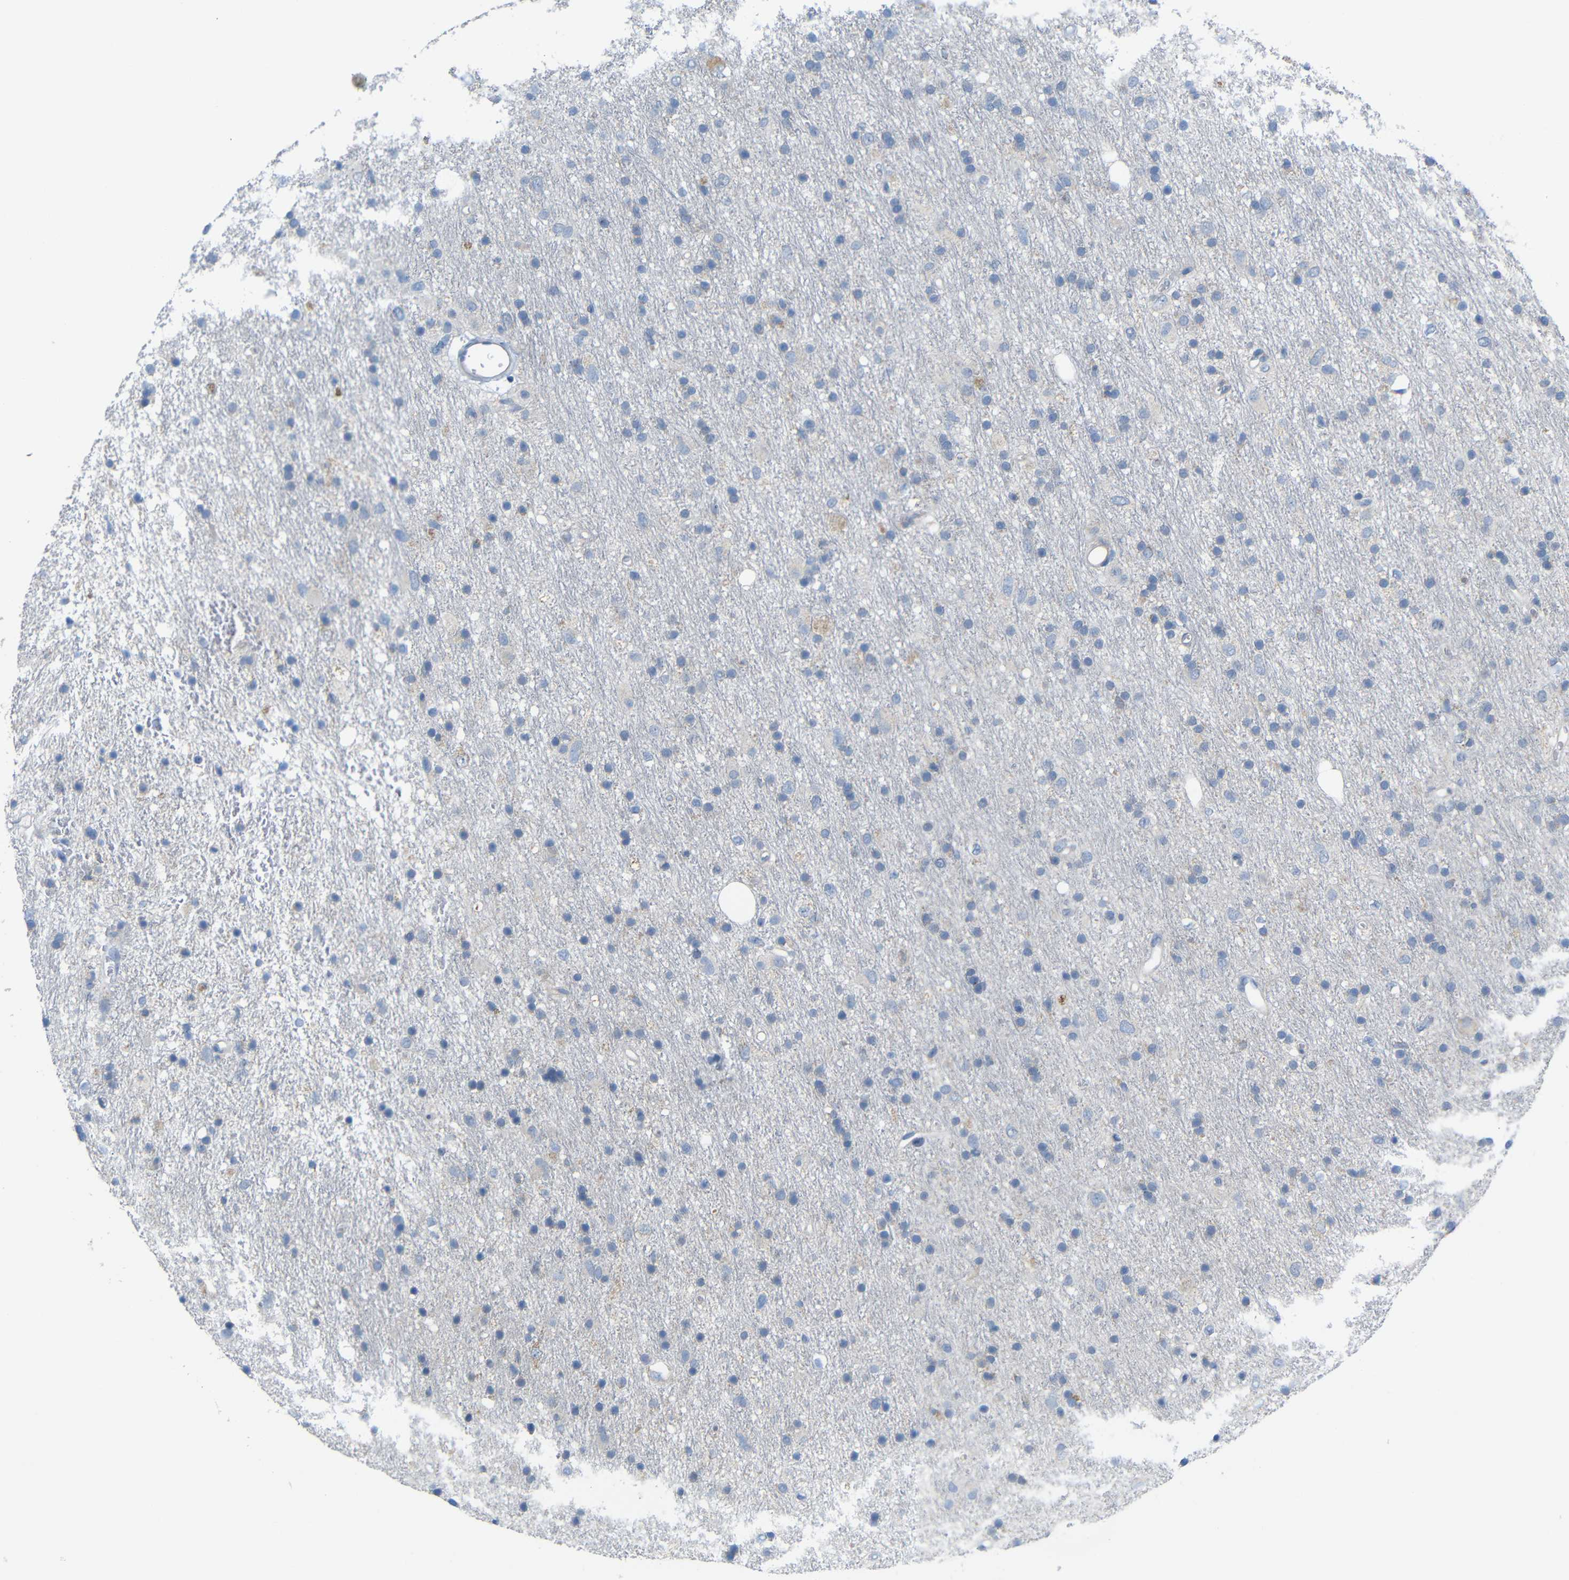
{"staining": {"intensity": "negative", "quantity": "none", "location": "none"}, "tissue": "glioma", "cell_type": "Tumor cells", "image_type": "cancer", "snomed": [{"axis": "morphology", "description": "Glioma, malignant, Low grade"}, {"axis": "topography", "description": "Brain"}], "caption": "A high-resolution histopathology image shows immunohistochemistry staining of low-grade glioma (malignant), which shows no significant expression in tumor cells.", "gene": "TBC1D32", "patient": {"sex": "male", "age": 77}}